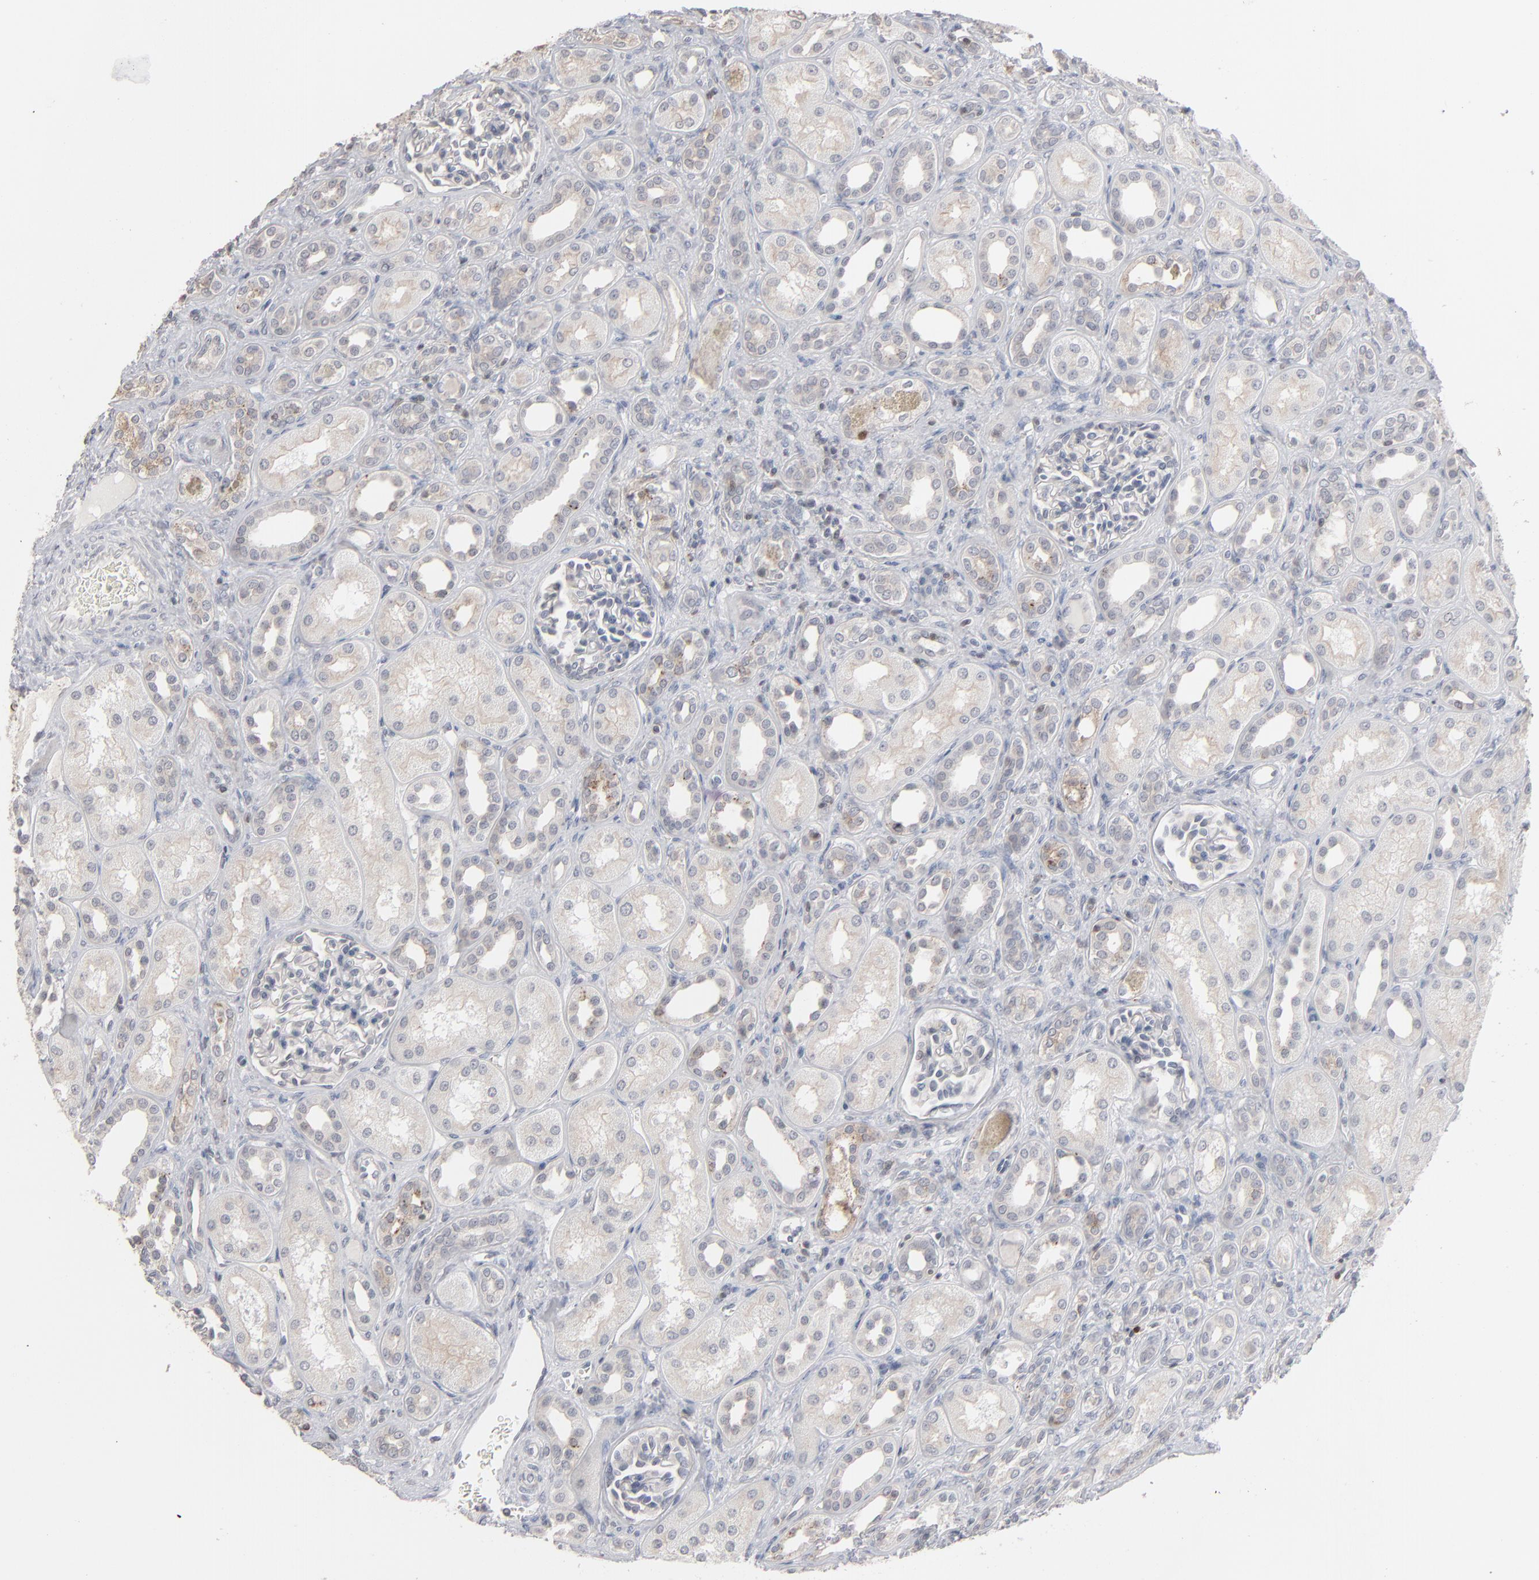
{"staining": {"intensity": "weak", "quantity": "25%-75%", "location": "cytoplasmic/membranous"}, "tissue": "kidney", "cell_type": "Cells in glomeruli", "image_type": "normal", "snomed": [{"axis": "morphology", "description": "Normal tissue, NOS"}, {"axis": "topography", "description": "Kidney"}], "caption": "Cells in glomeruli show weak cytoplasmic/membranous positivity in about 25%-75% of cells in unremarkable kidney.", "gene": "STAT4", "patient": {"sex": "male", "age": 7}}